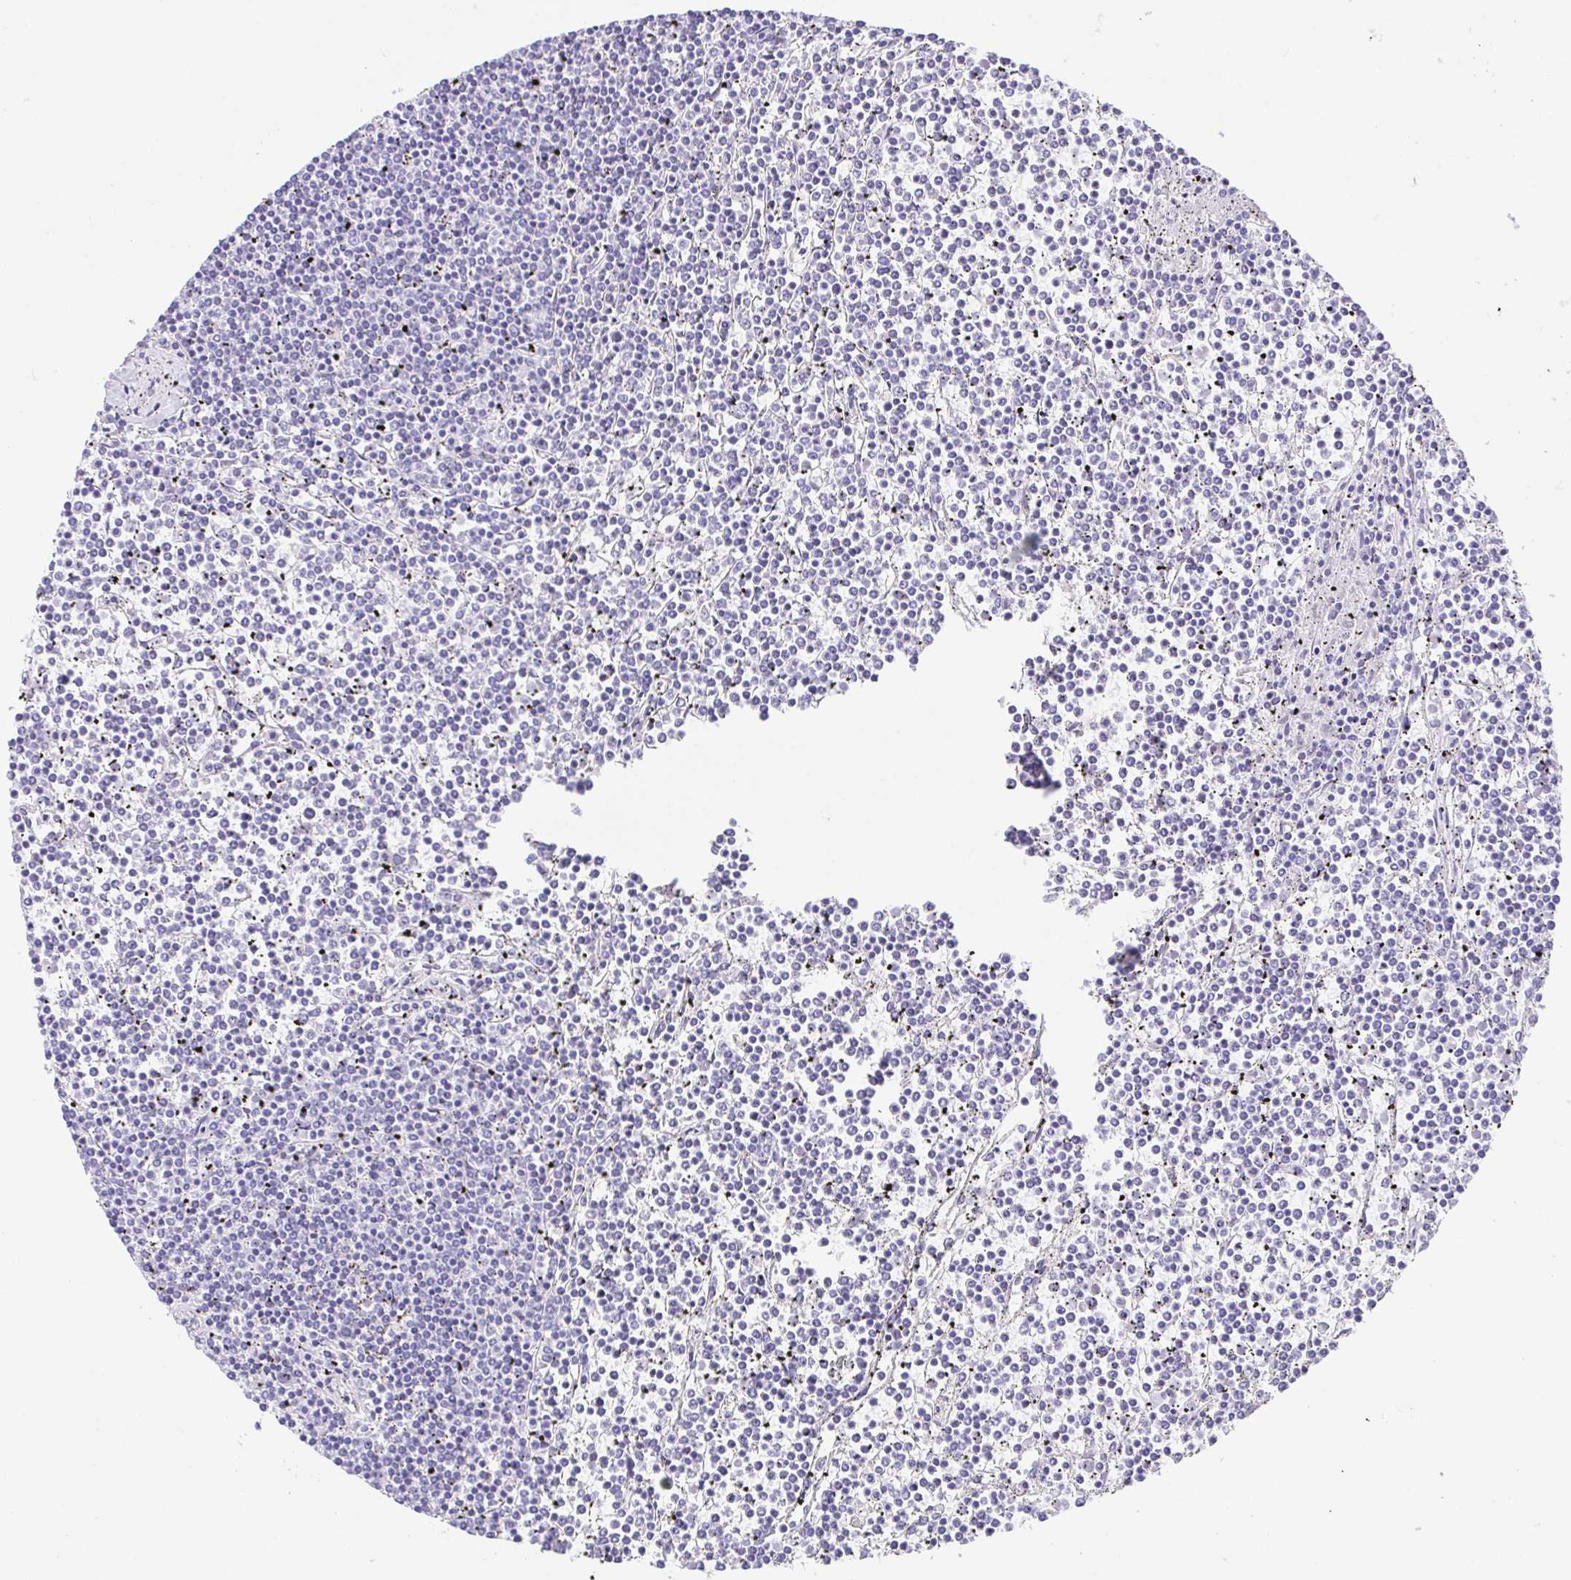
{"staining": {"intensity": "negative", "quantity": "none", "location": "none"}, "tissue": "lymphoma", "cell_type": "Tumor cells", "image_type": "cancer", "snomed": [{"axis": "morphology", "description": "Malignant lymphoma, non-Hodgkin's type, Low grade"}, {"axis": "topography", "description": "Spleen"}], "caption": "Immunohistochemistry of human lymphoma exhibits no staining in tumor cells.", "gene": "LUZP4", "patient": {"sex": "female", "age": 19}}